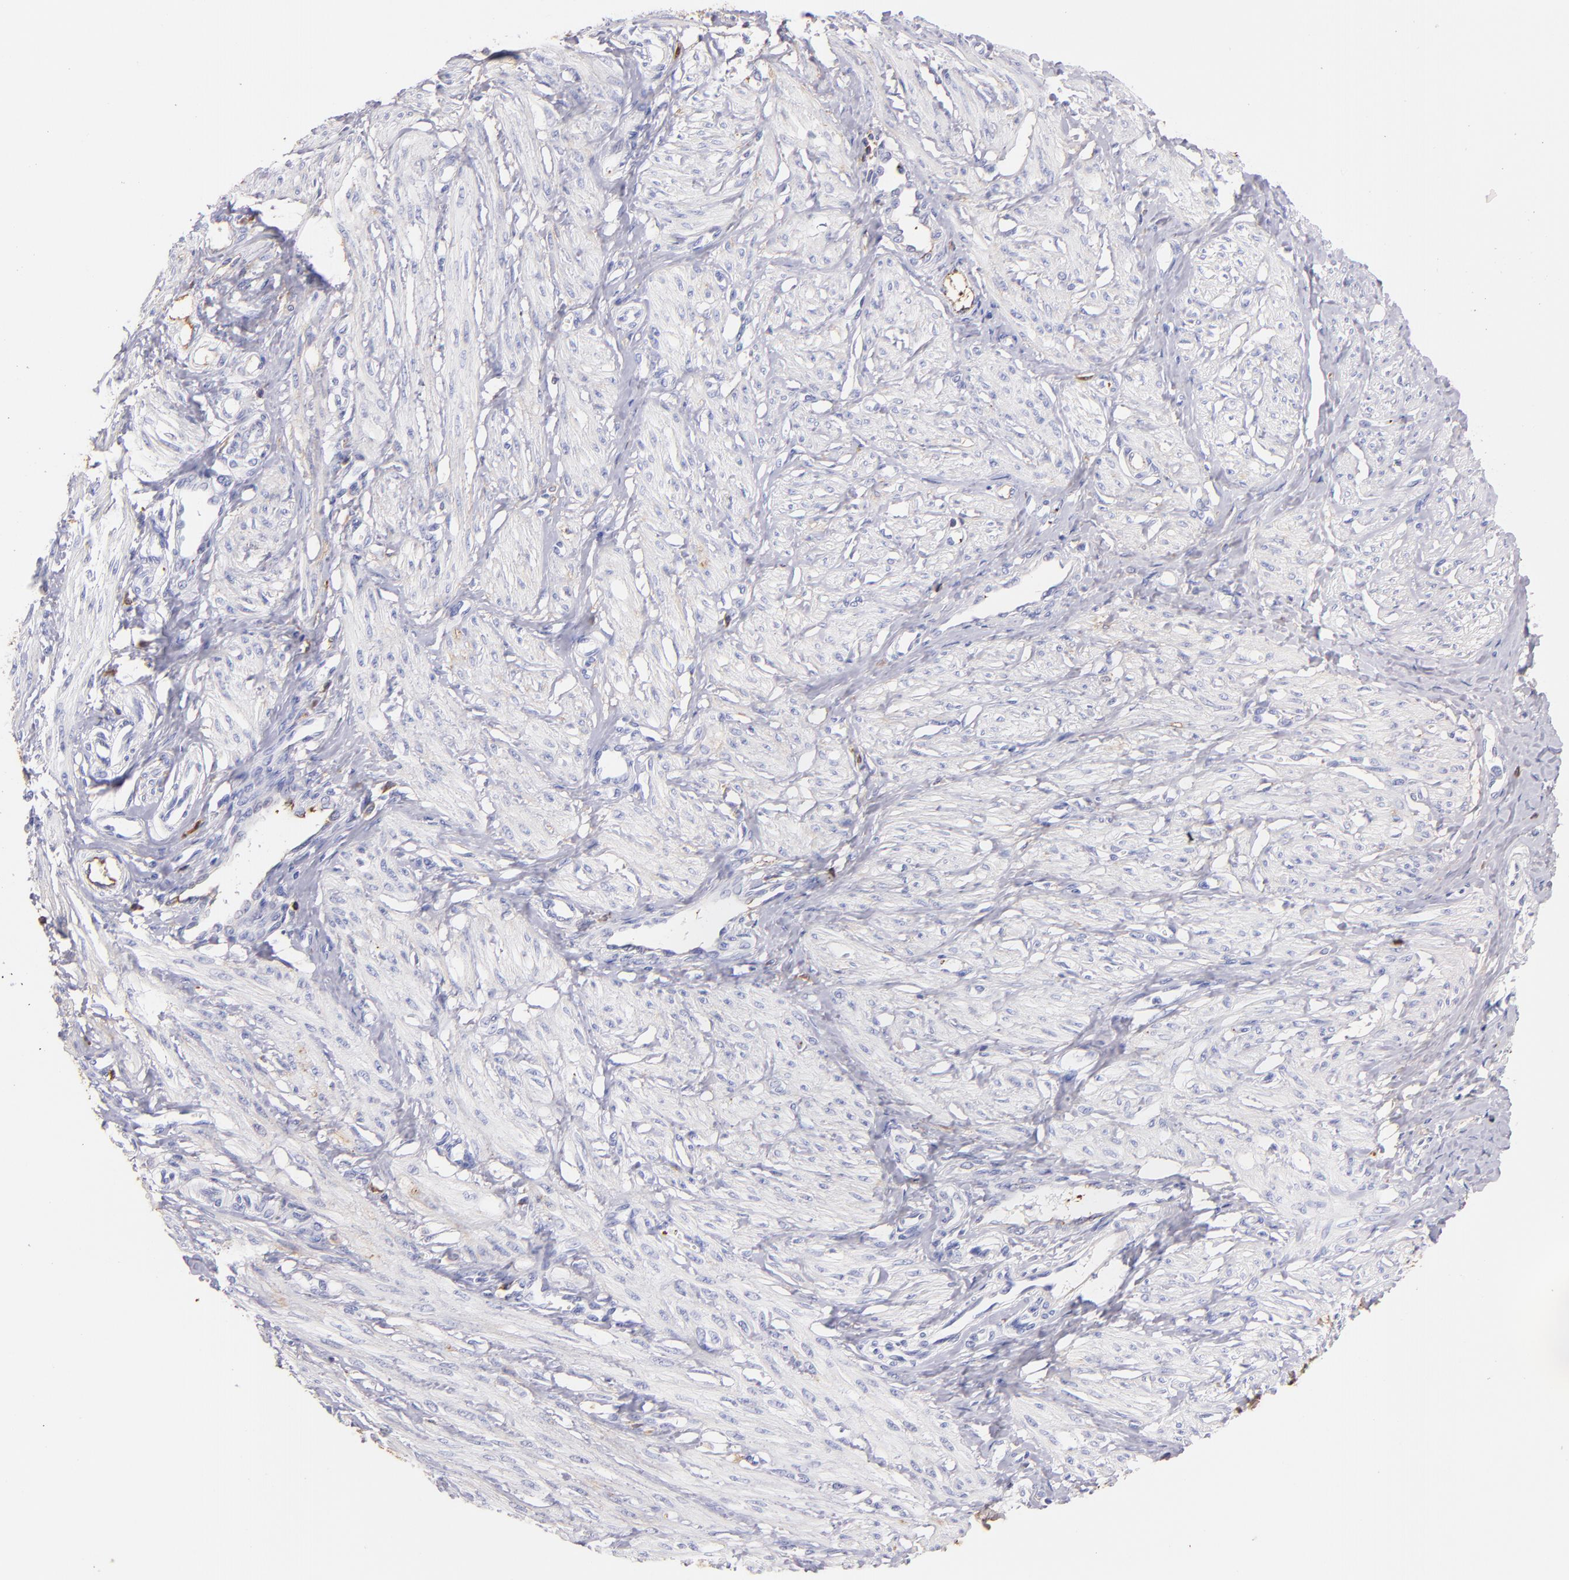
{"staining": {"intensity": "negative", "quantity": "none", "location": "none"}, "tissue": "smooth muscle", "cell_type": "Smooth muscle cells", "image_type": "normal", "snomed": [{"axis": "morphology", "description": "Normal tissue, NOS"}, {"axis": "topography", "description": "Smooth muscle"}, {"axis": "topography", "description": "Uterus"}], "caption": "DAB immunohistochemical staining of normal smooth muscle displays no significant positivity in smooth muscle cells.", "gene": "FGB", "patient": {"sex": "female", "age": 39}}